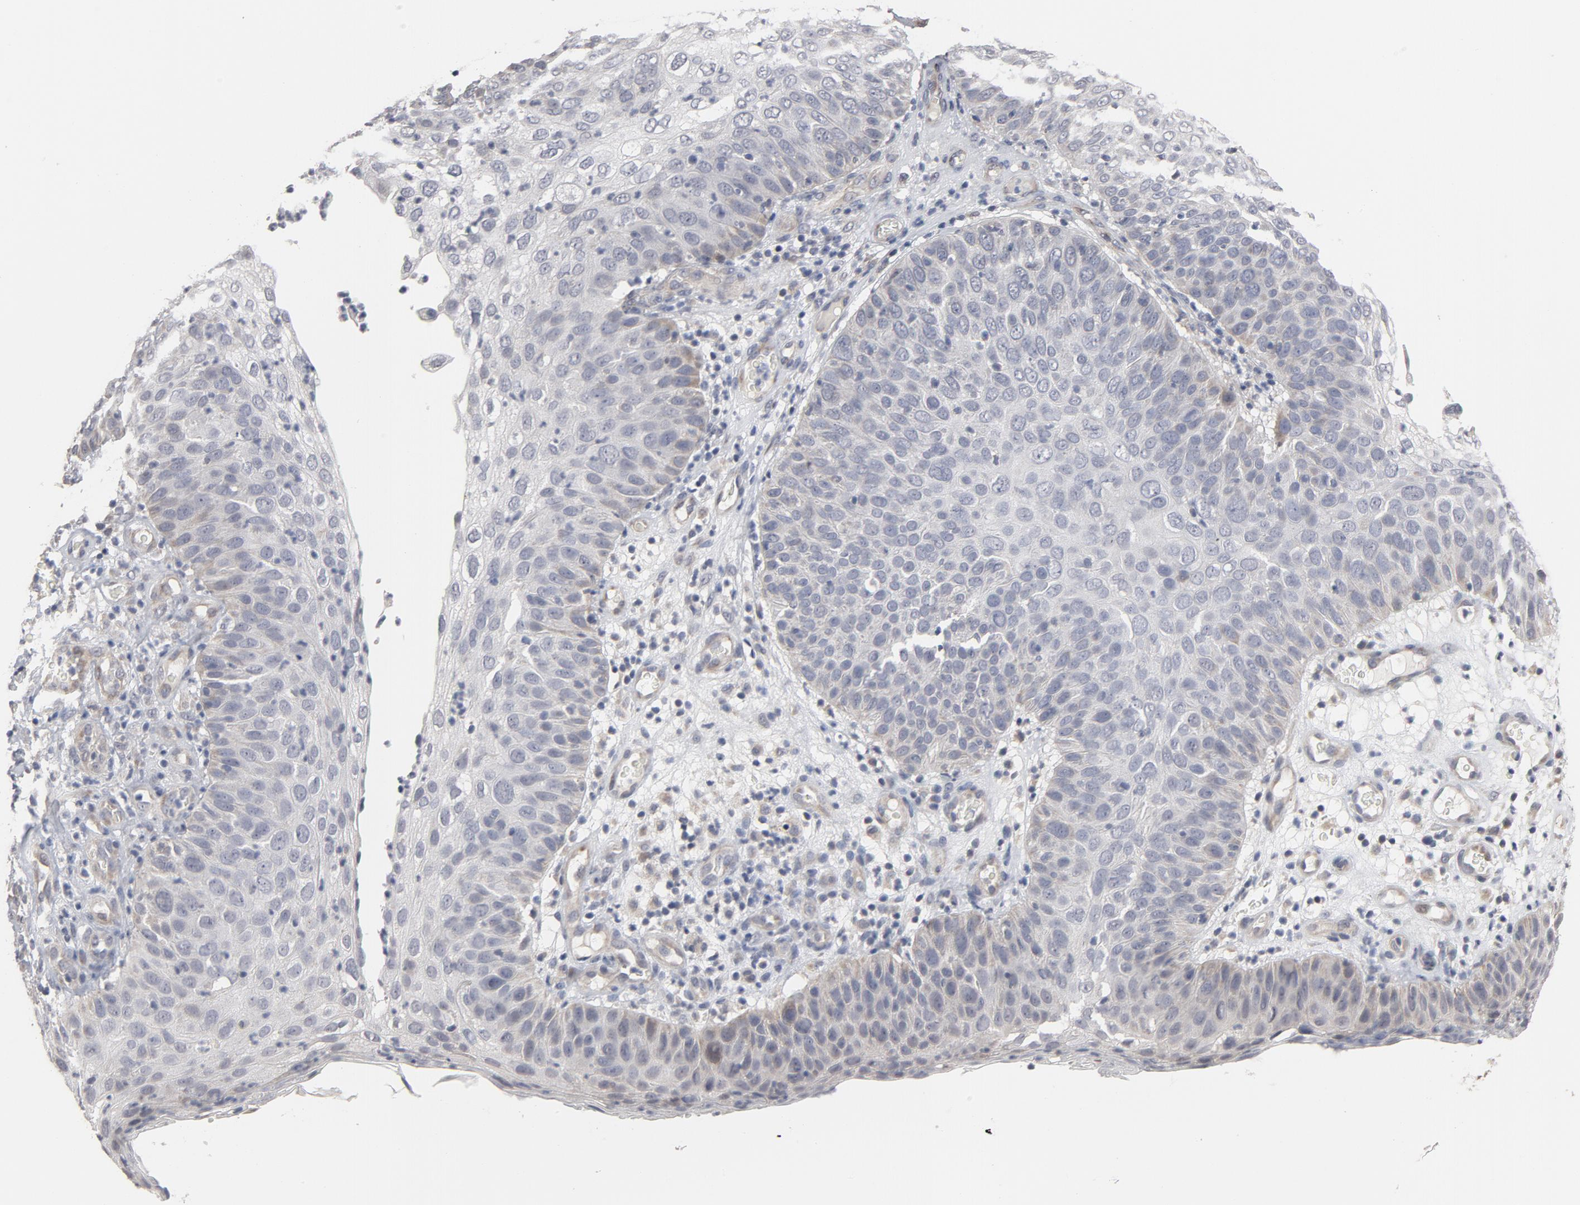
{"staining": {"intensity": "negative", "quantity": "none", "location": "none"}, "tissue": "skin cancer", "cell_type": "Tumor cells", "image_type": "cancer", "snomed": [{"axis": "morphology", "description": "Squamous cell carcinoma, NOS"}, {"axis": "topography", "description": "Skin"}], "caption": "This is an immunohistochemistry (IHC) photomicrograph of human skin cancer. There is no positivity in tumor cells.", "gene": "PPP1R1B", "patient": {"sex": "male", "age": 87}}